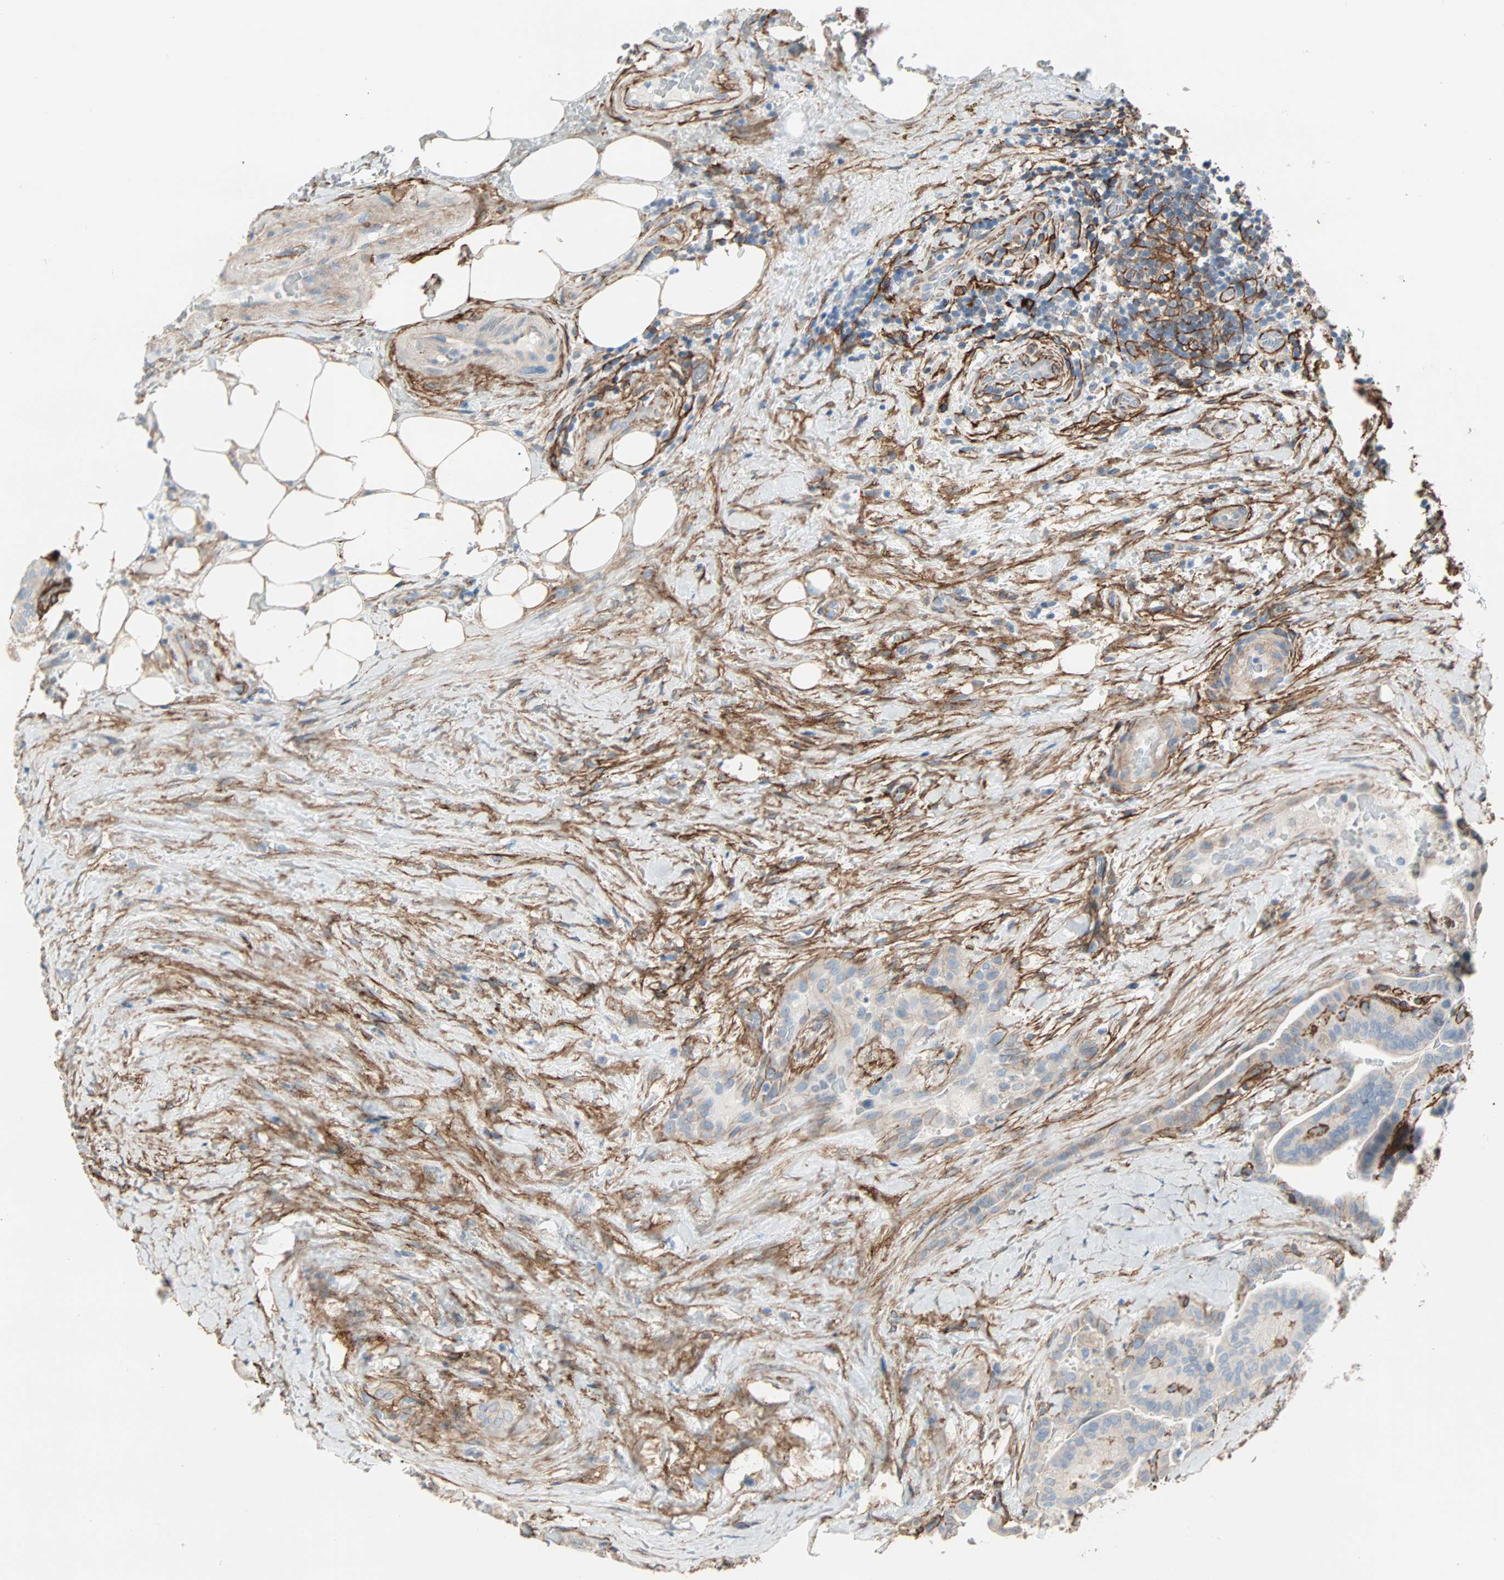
{"staining": {"intensity": "weak", "quantity": "25%-75%", "location": "cytoplasmic/membranous"}, "tissue": "thyroid cancer", "cell_type": "Tumor cells", "image_type": "cancer", "snomed": [{"axis": "morphology", "description": "Papillary adenocarcinoma, NOS"}, {"axis": "topography", "description": "Thyroid gland"}], "caption": "Thyroid cancer (papillary adenocarcinoma) stained for a protein exhibits weak cytoplasmic/membranous positivity in tumor cells. The staining was performed using DAB, with brown indicating positive protein expression. Nuclei are stained blue with hematoxylin.", "gene": "EPB41L2", "patient": {"sex": "male", "age": 77}}